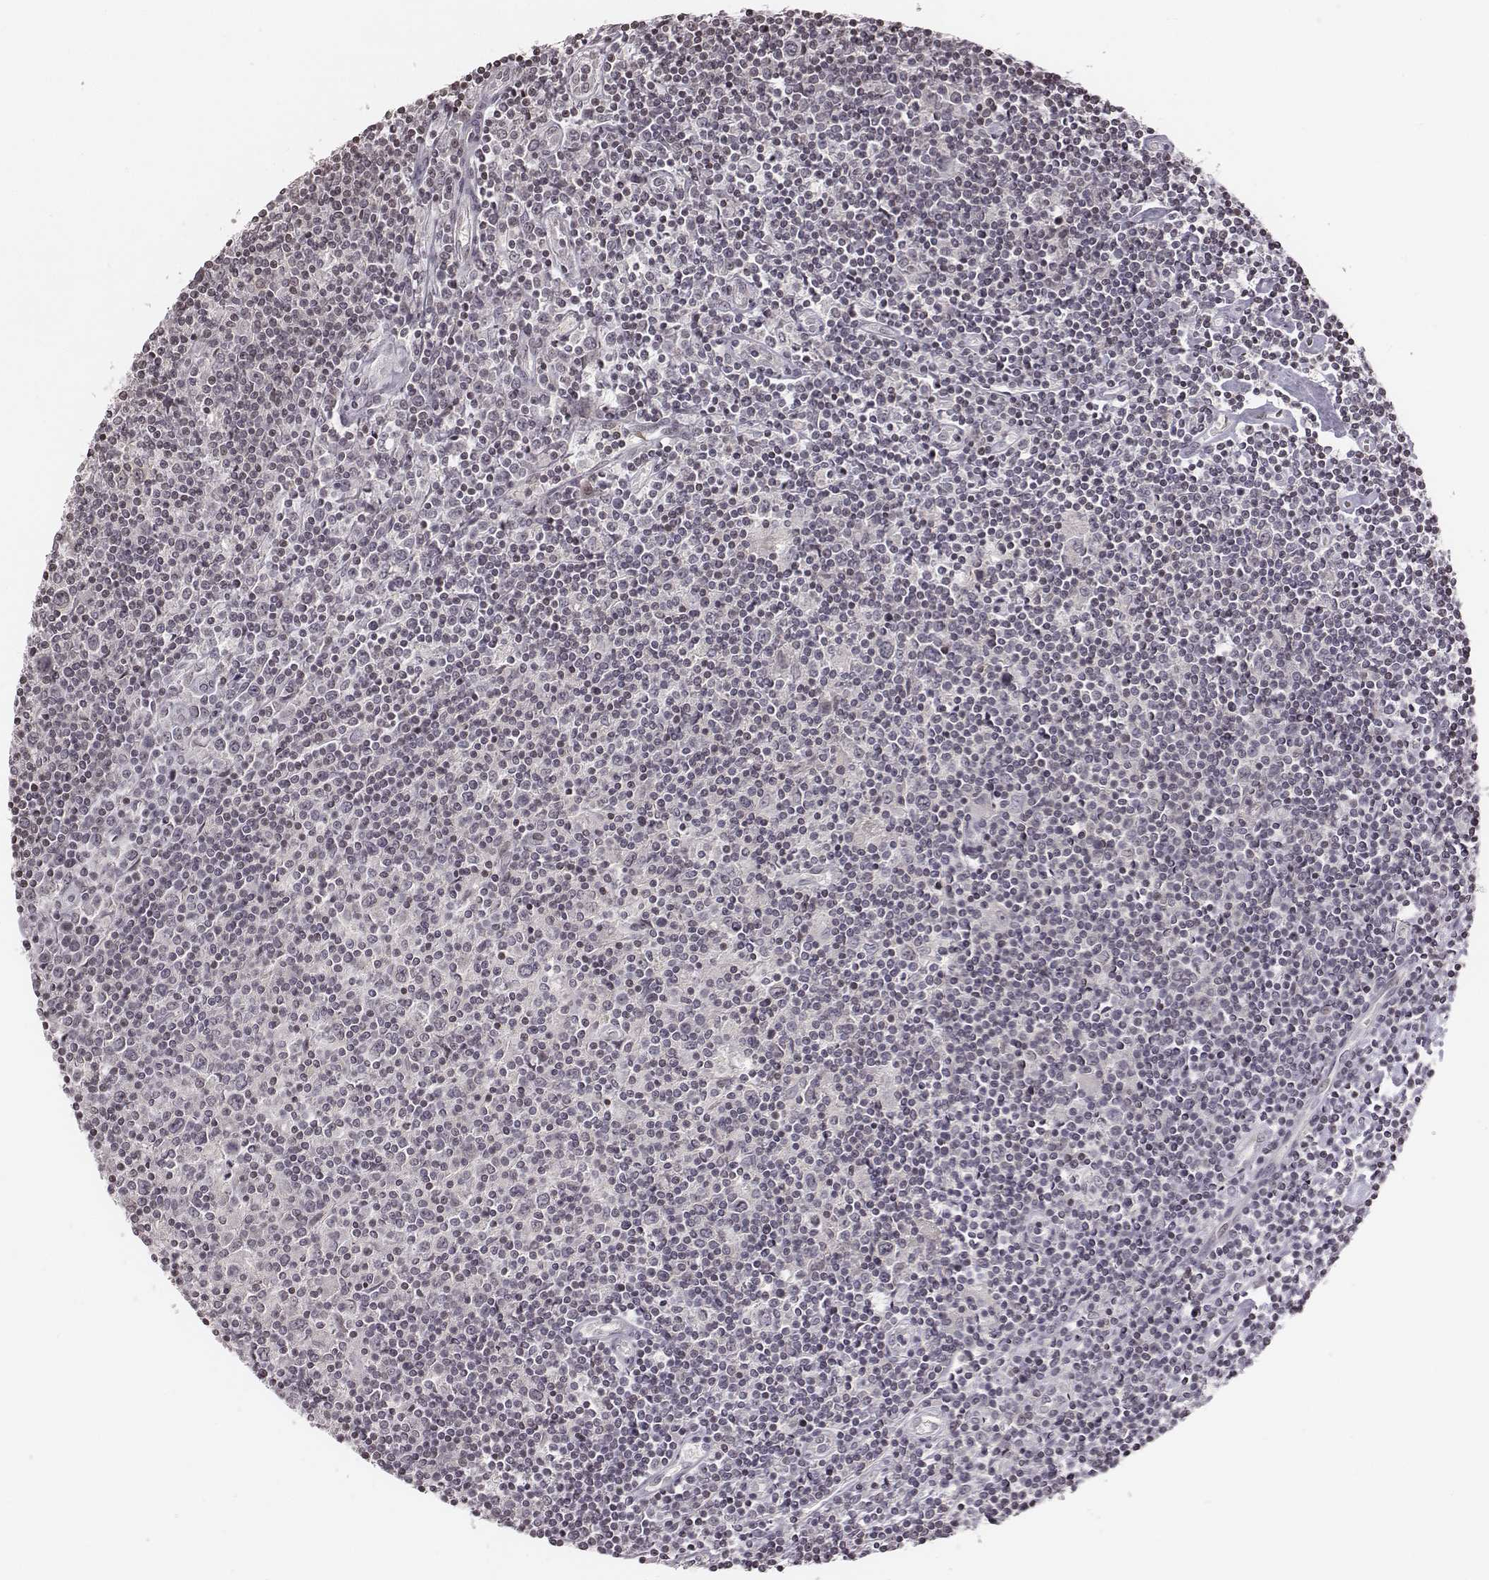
{"staining": {"intensity": "negative", "quantity": "none", "location": "none"}, "tissue": "lymphoma", "cell_type": "Tumor cells", "image_type": "cancer", "snomed": [{"axis": "morphology", "description": "Hodgkin's disease, NOS"}, {"axis": "topography", "description": "Lymph node"}], "caption": "DAB (3,3'-diaminobenzidine) immunohistochemical staining of human Hodgkin's disease reveals no significant staining in tumor cells.", "gene": "GRM4", "patient": {"sex": "male", "age": 40}}